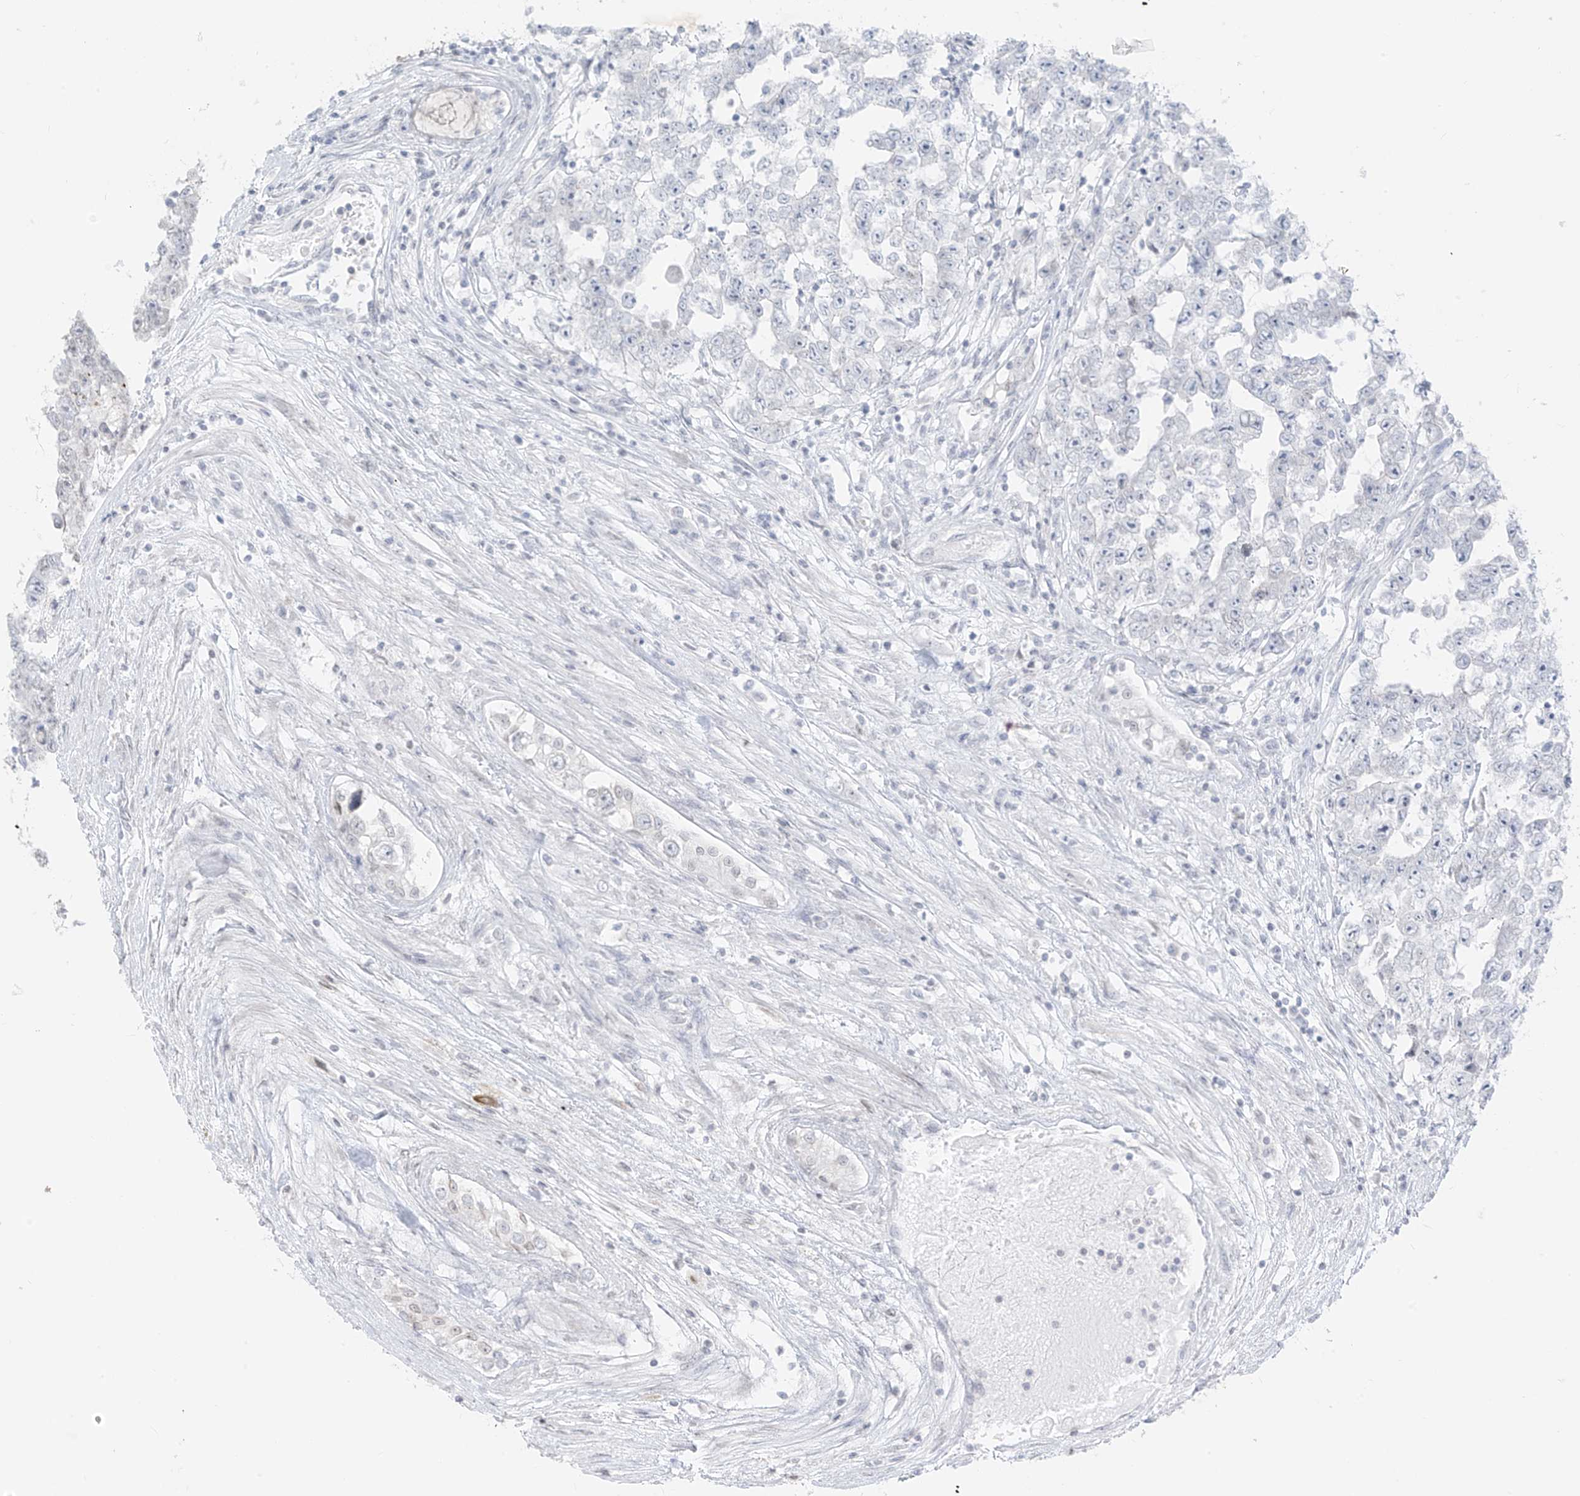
{"staining": {"intensity": "negative", "quantity": "none", "location": "none"}, "tissue": "testis cancer", "cell_type": "Tumor cells", "image_type": "cancer", "snomed": [{"axis": "morphology", "description": "Carcinoma, Embryonal, NOS"}, {"axis": "topography", "description": "Testis"}], "caption": "Immunohistochemistry histopathology image of neoplastic tissue: testis embryonal carcinoma stained with DAB displays no significant protein positivity in tumor cells.", "gene": "OSBPL7", "patient": {"sex": "male", "age": 25}}